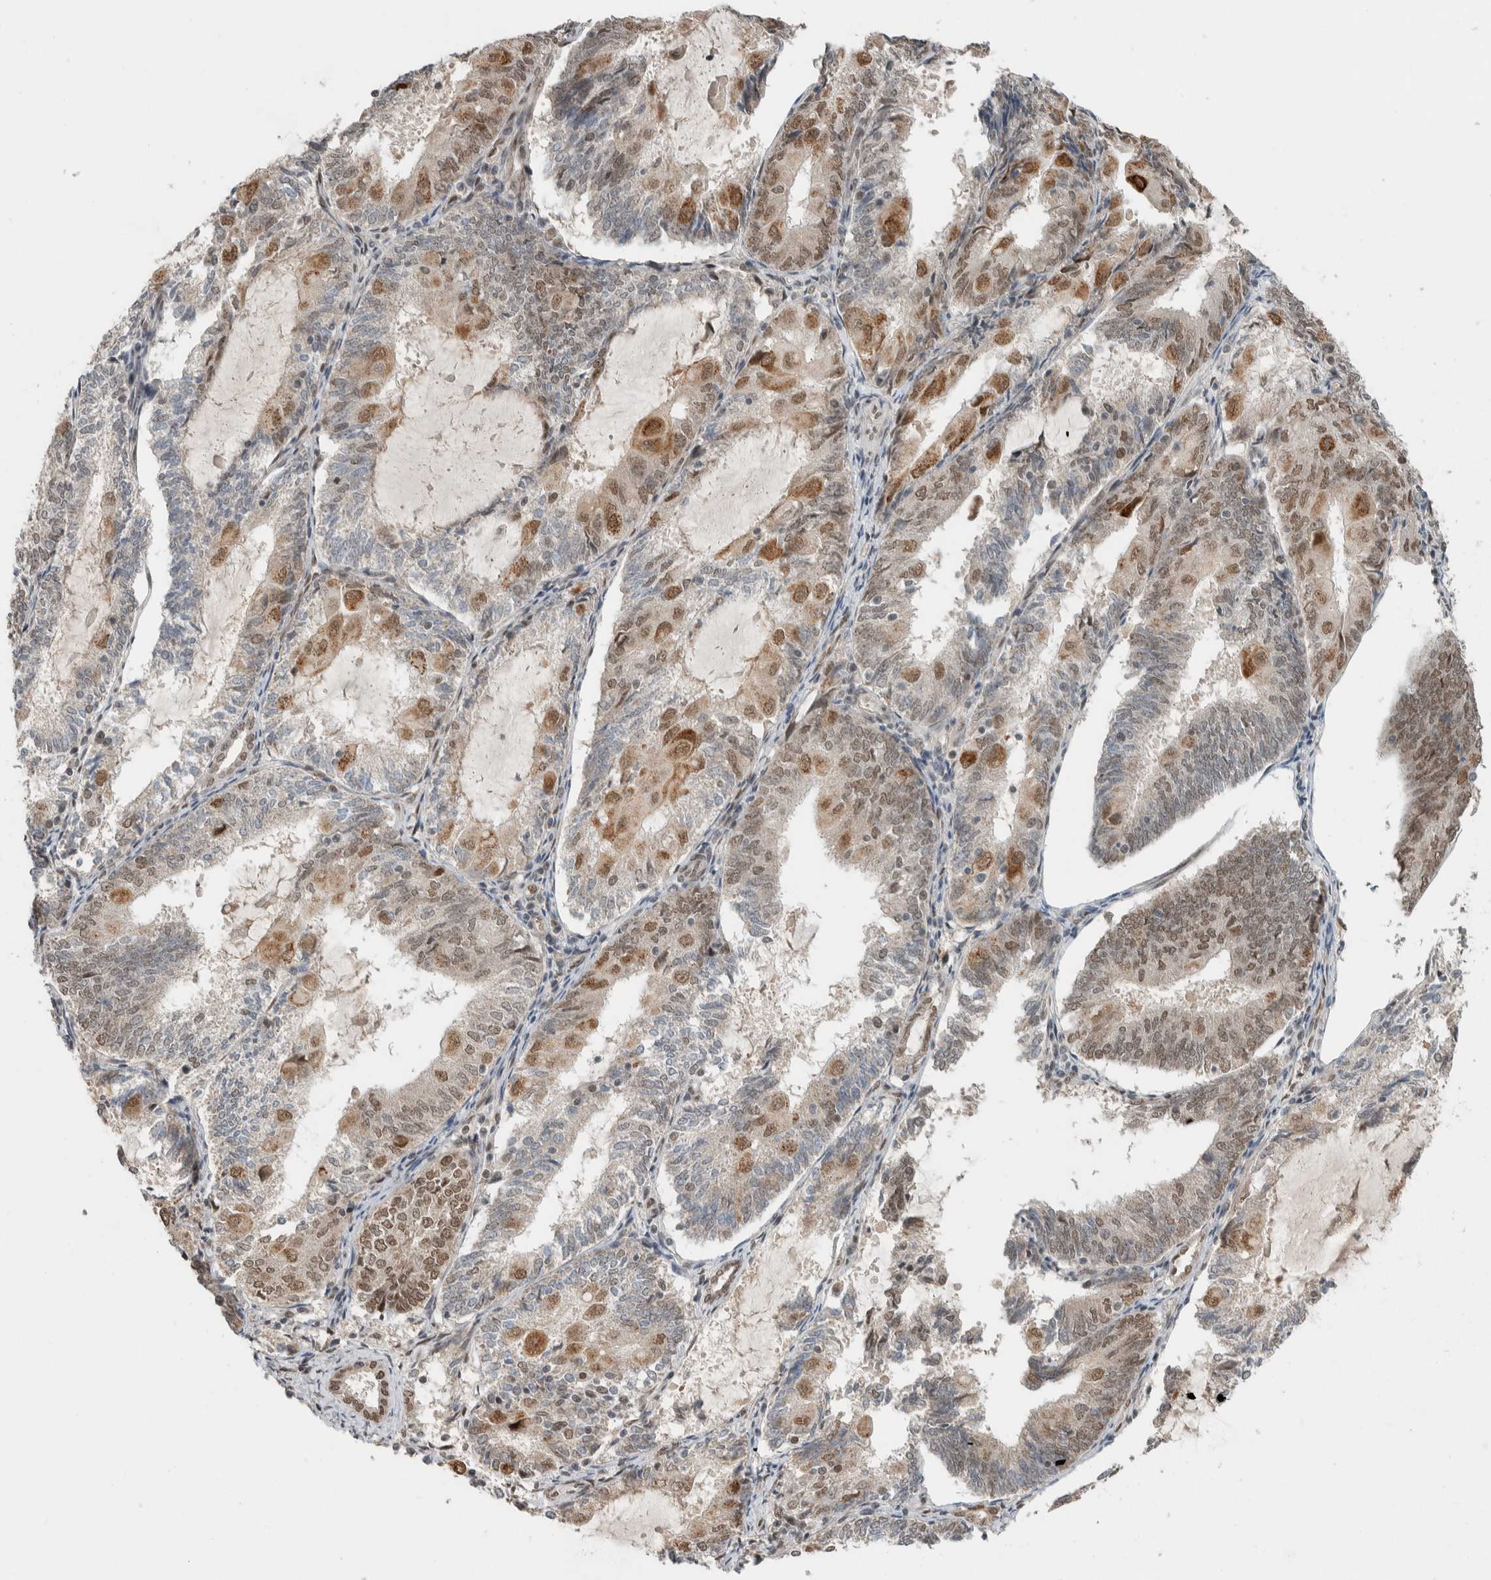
{"staining": {"intensity": "moderate", "quantity": "25%-75%", "location": "cytoplasmic/membranous,nuclear"}, "tissue": "endometrial cancer", "cell_type": "Tumor cells", "image_type": "cancer", "snomed": [{"axis": "morphology", "description": "Adenocarcinoma, NOS"}, {"axis": "topography", "description": "Endometrium"}], "caption": "This photomicrograph exhibits adenocarcinoma (endometrial) stained with IHC to label a protein in brown. The cytoplasmic/membranous and nuclear of tumor cells show moderate positivity for the protein. Nuclei are counter-stained blue.", "gene": "TNRC18", "patient": {"sex": "female", "age": 81}}